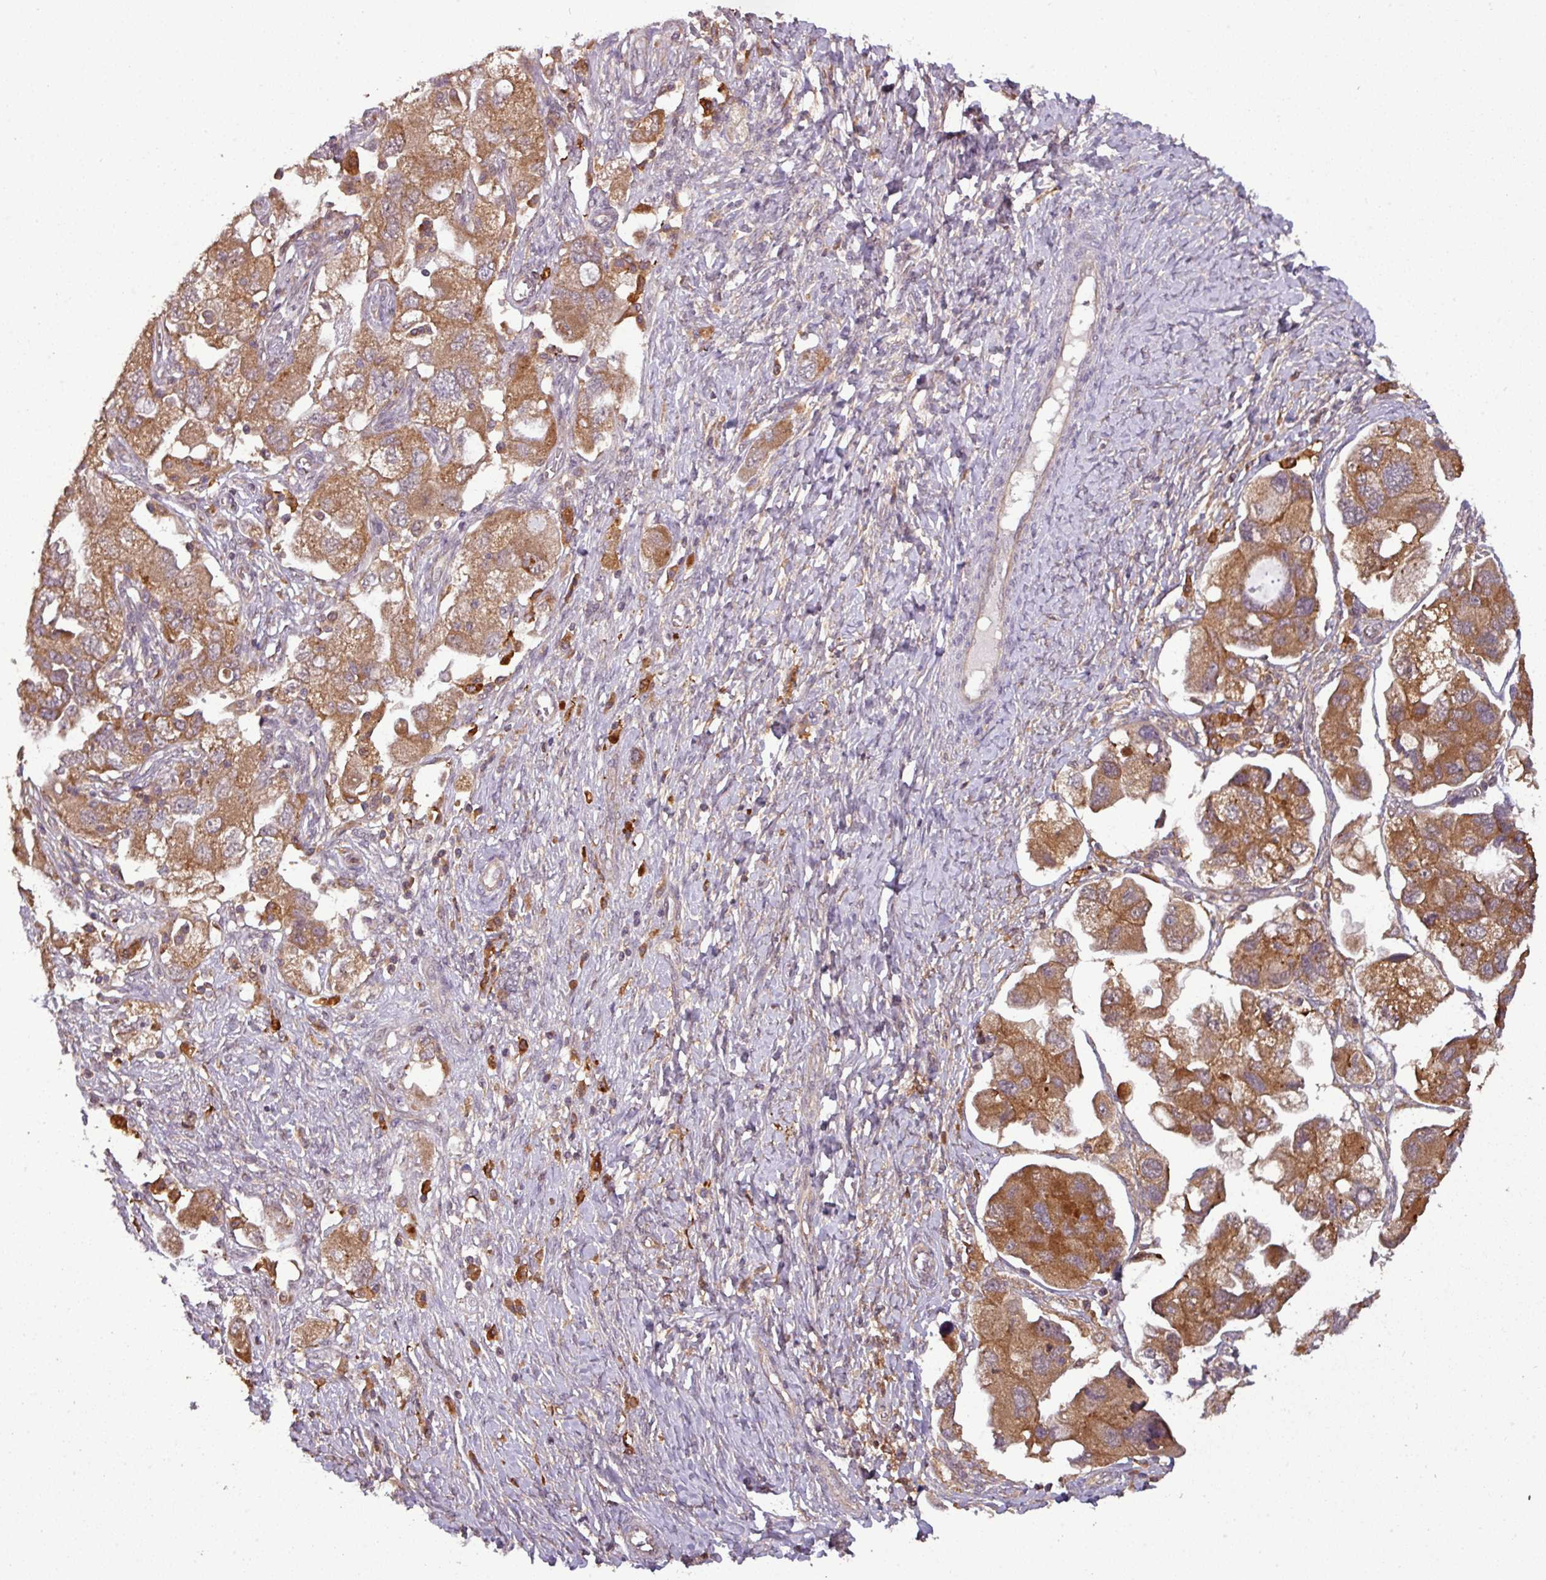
{"staining": {"intensity": "moderate", "quantity": ">75%", "location": "cytoplasmic/membranous"}, "tissue": "ovarian cancer", "cell_type": "Tumor cells", "image_type": "cancer", "snomed": [{"axis": "morphology", "description": "Carcinoma, NOS"}, {"axis": "morphology", "description": "Cystadenocarcinoma, serous, NOS"}, {"axis": "topography", "description": "Ovary"}], "caption": "Ovarian cancer (carcinoma) was stained to show a protein in brown. There is medium levels of moderate cytoplasmic/membranous staining in about >75% of tumor cells. (DAB = brown stain, brightfield microscopy at high magnification).", "gene": "NT5C3A", "patient": {"sex": "female", "age": 69}}